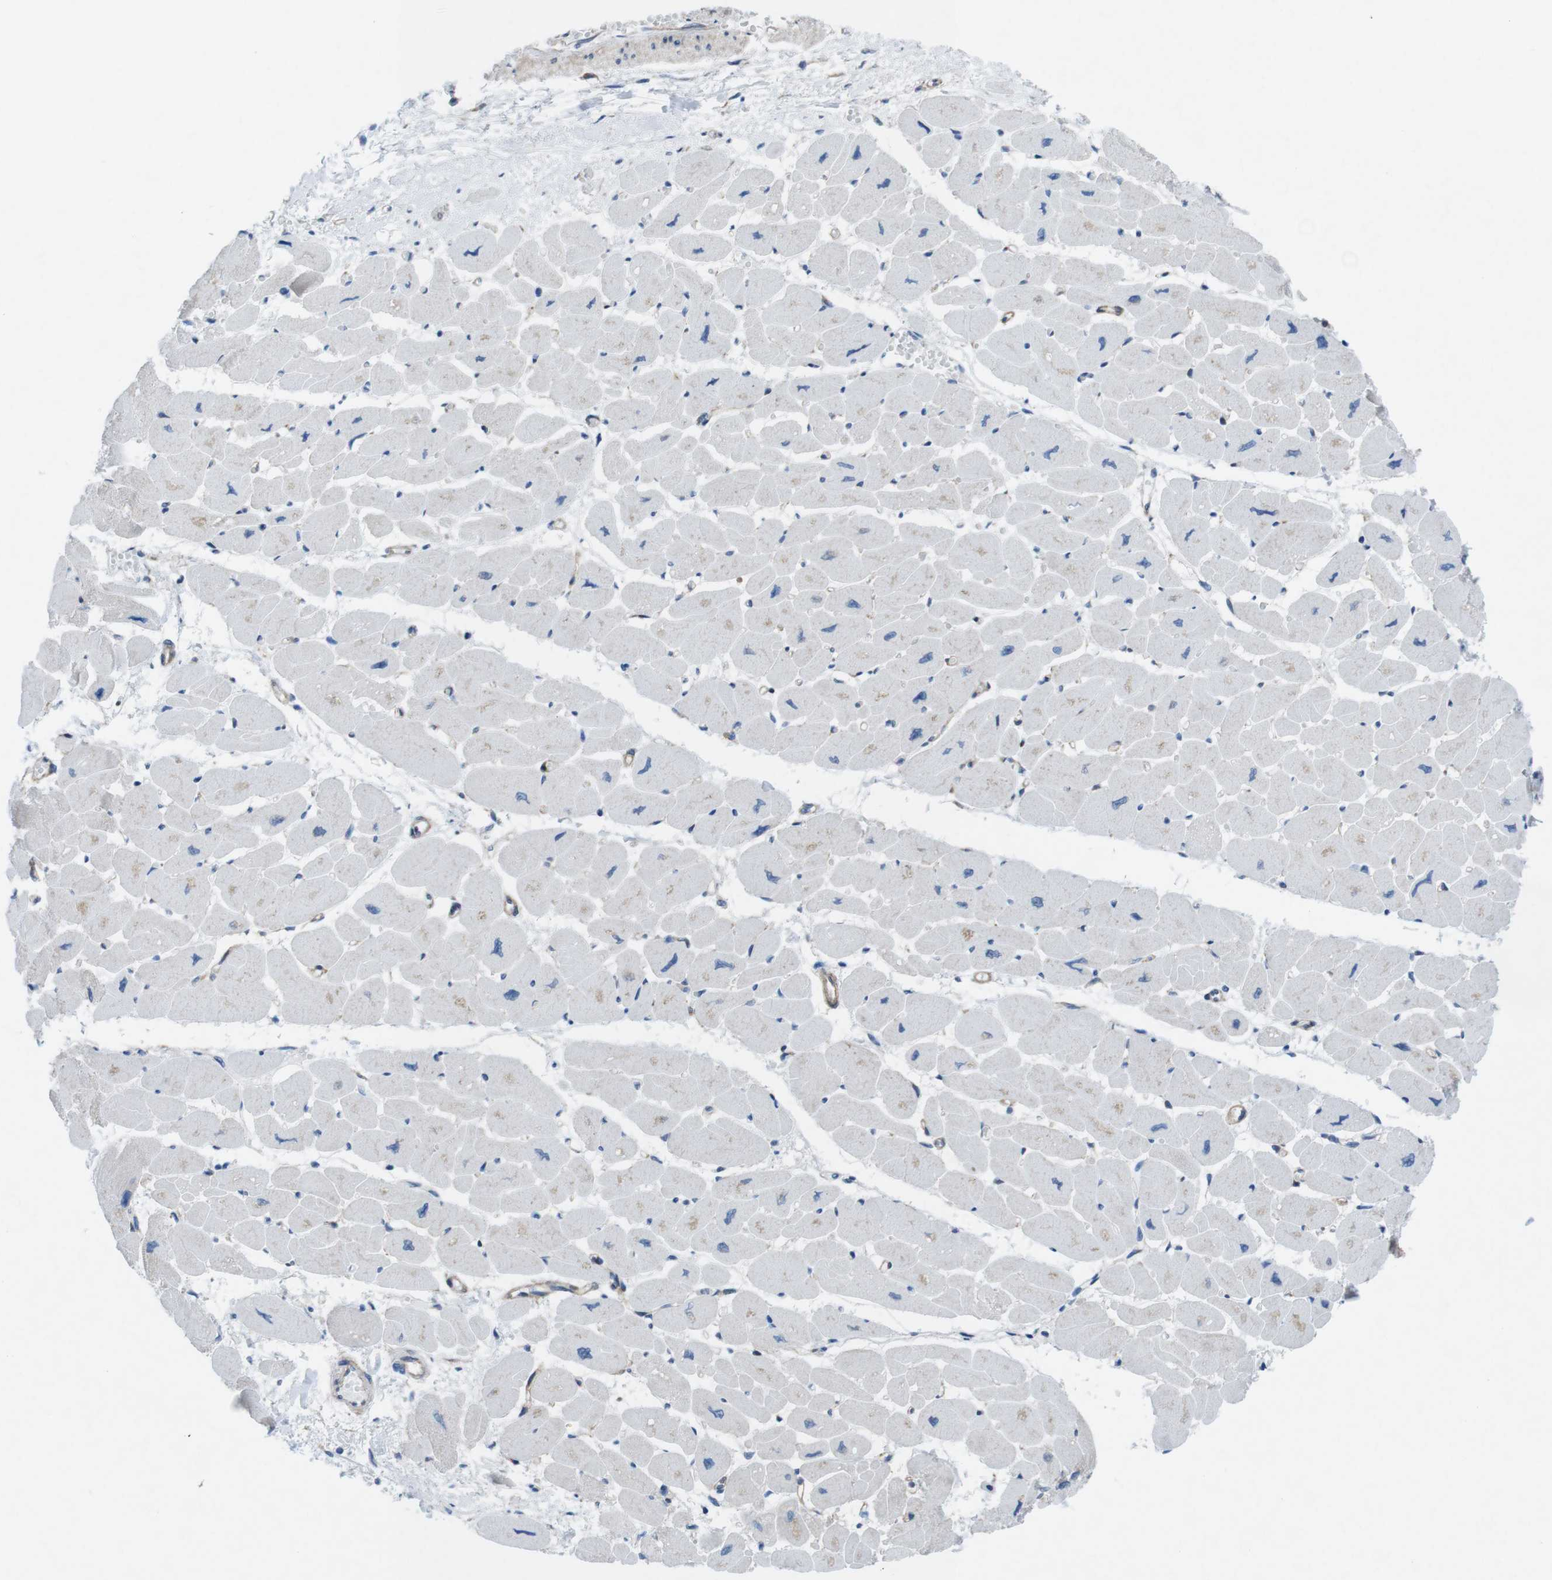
{"staining": {"intensity": "weak", "quantity": "<25%", "location": "cytoplasmic/membranous"}, "tissue": "heart muscle", "cell_type": "Cardiomyocytes", "image_type": "normal", "snomed": [{"axis": "morphology", "description": "Normal tissue, NOS"}, {"axis": "topography", "description": "Heart"}], "caption": "Human heart muscle stained for a protein using immunohistochemistry (IHC) reveals no staining in cardiomyocytes.", "gene": "DIAPH2", "patient": {"sex": "female", "age": 54}}